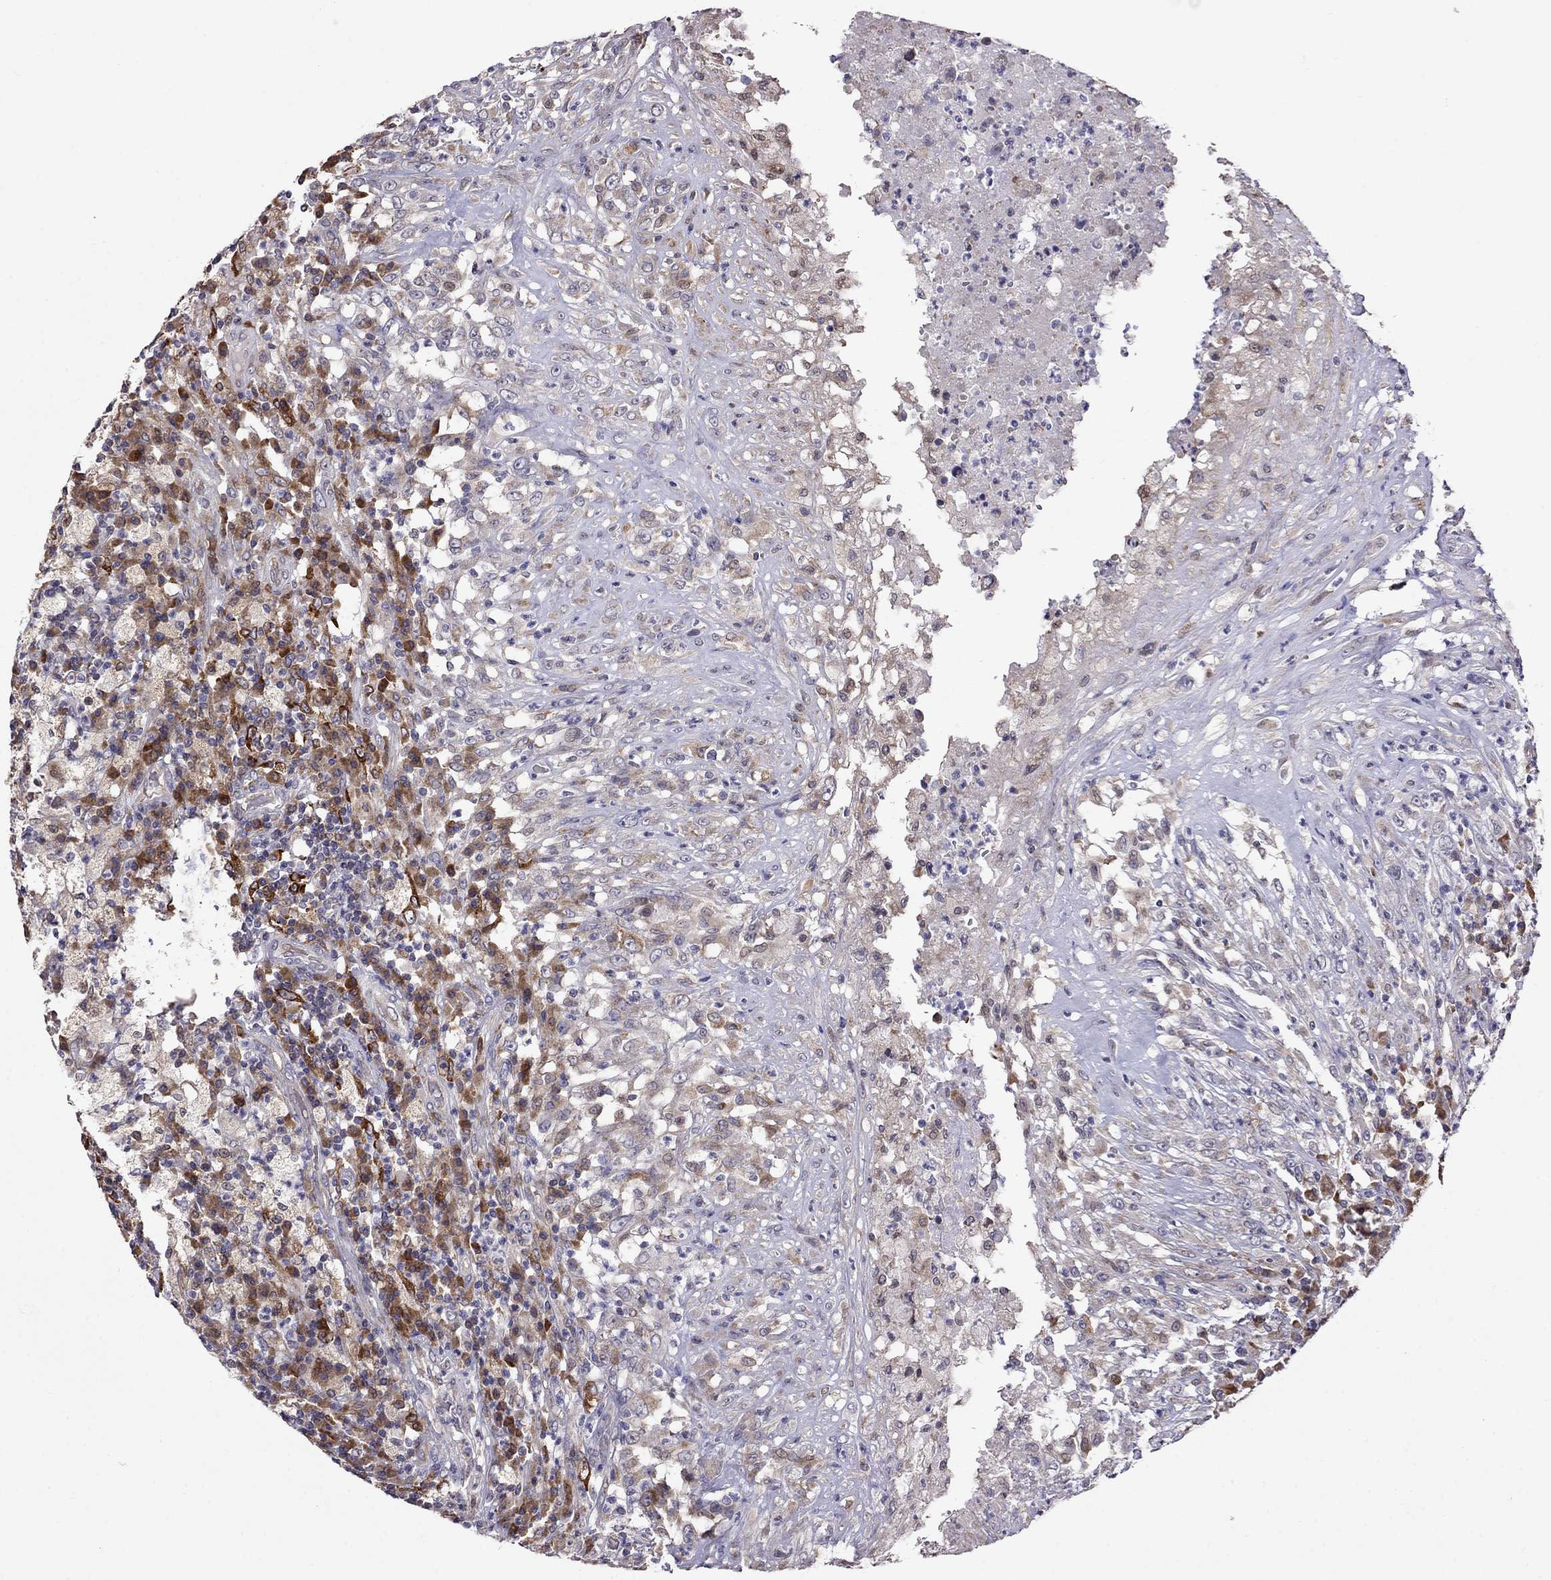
{"staining": {"intensity": "moderate", "quantity": "<25%", "location": "cytoplasmic/membranous"}, "tissue": "testis cancer", "cell_type": "Tumor cells", "image_type": "cancer", "snomed": [{"axis": "morphology", "description": "Necrosis, NOS"}, {"axis": "morphology", "description": "Carcinoma, Embryonal, NOS"}, {"axis": "topography", "description": "Testis"}], "caption": "Immunohistochemical staining of testis embryonal carcinoma exhibits low levels of moderate cytoplasmic/membranous protein positivity in about <25% of tumor cells.", "gene": "ADAM28", "patient": {"sex": "male", "age": 19}}